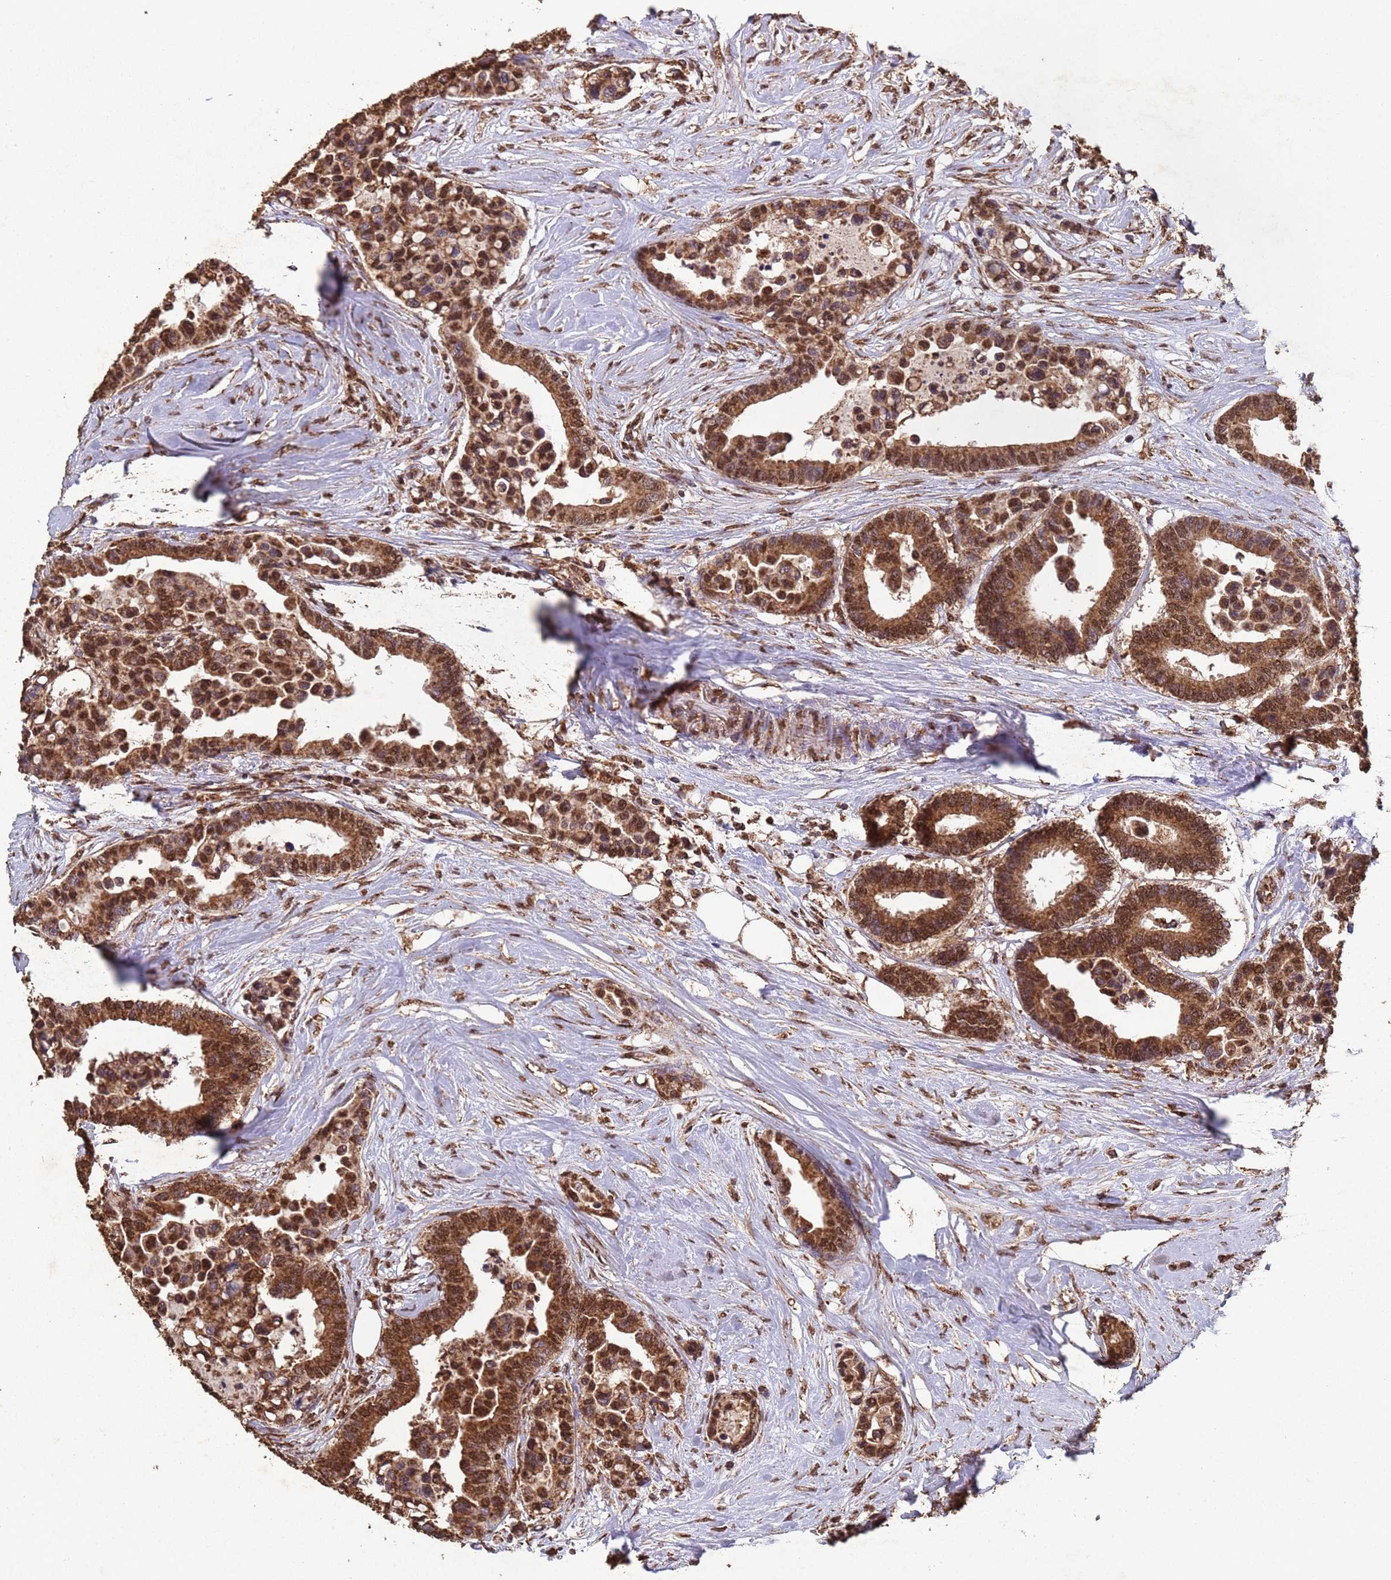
{"staining": {"intensity": "moderate", "quantity": ">75%", "location": "cytoplasmic/membranous,nuclear"}, "tissue": "colorectal cancer", "cell_type": "Tumor cells", "image_type": "cancer", "snomed": [{"axis": "morphology", "description": "Adenocarcinoma, NOS"}, {"axis": "topography", "description": "Colon"}], "caption": "There is medium levels of moderate cytoplasmic/membranous and nuclear positivity in tumor cells of colorectal cancer, as demonstrated by immunohistochemical staining (brown color).", "gene": "HDAC10", "patient": {"sex": "male", "age": 82}}